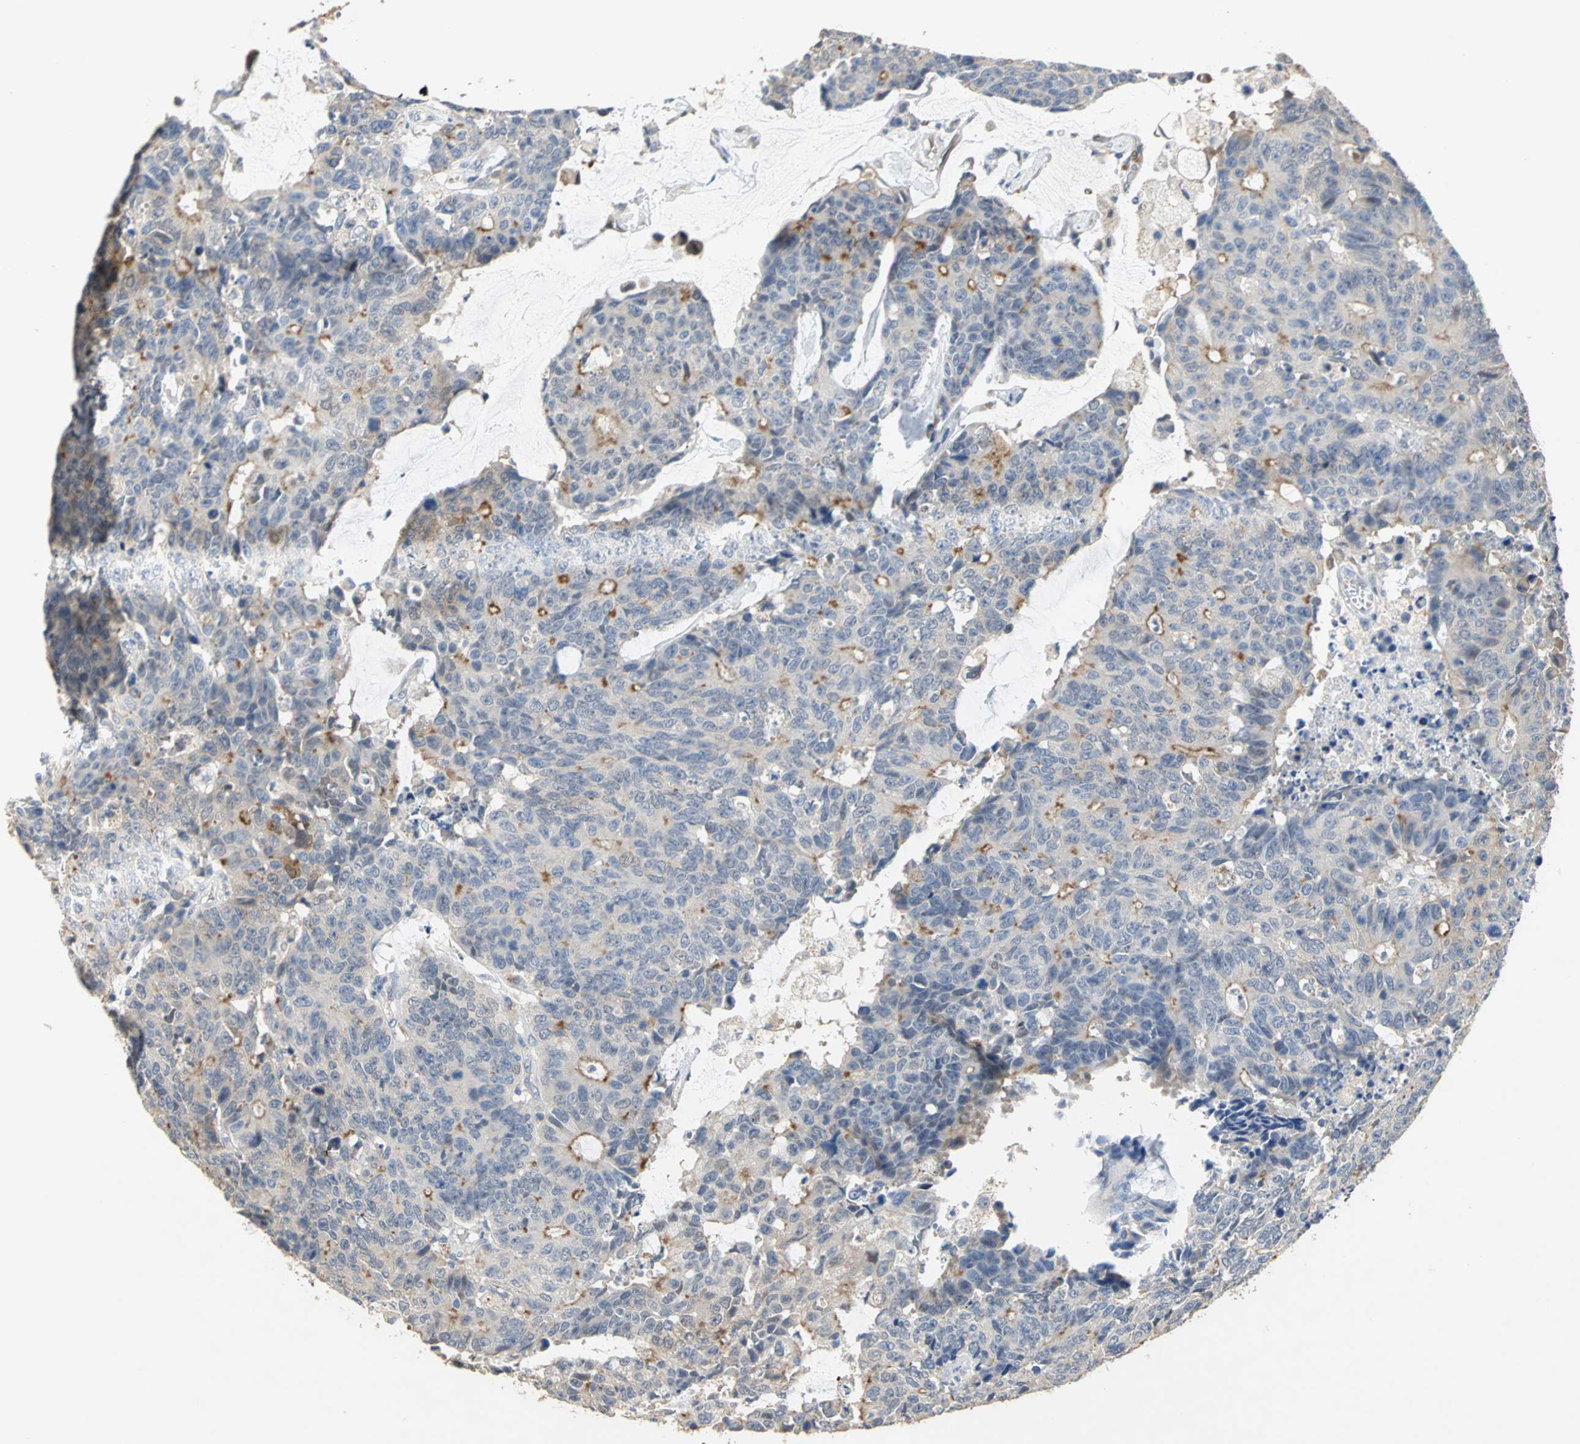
{"staining": {"intensity": "negative", "quantity": "none", "location": "none"}, "tissue": "colorectal cancer", "cell_type": "Tumor cells", "image_type": "cancer", "snomed": [{"axis": "morphology", "description": "Adenocarcinoma, NOS"}, {"axis": "topography", "description": "Colon"}], "caption": "Immunohistochemistry (IHC) of adenocarcinoma (colorectal) displays no expression in tumor cells.", "gene": "IL17RB", "patient": {"sex": "female", "age": 86}}